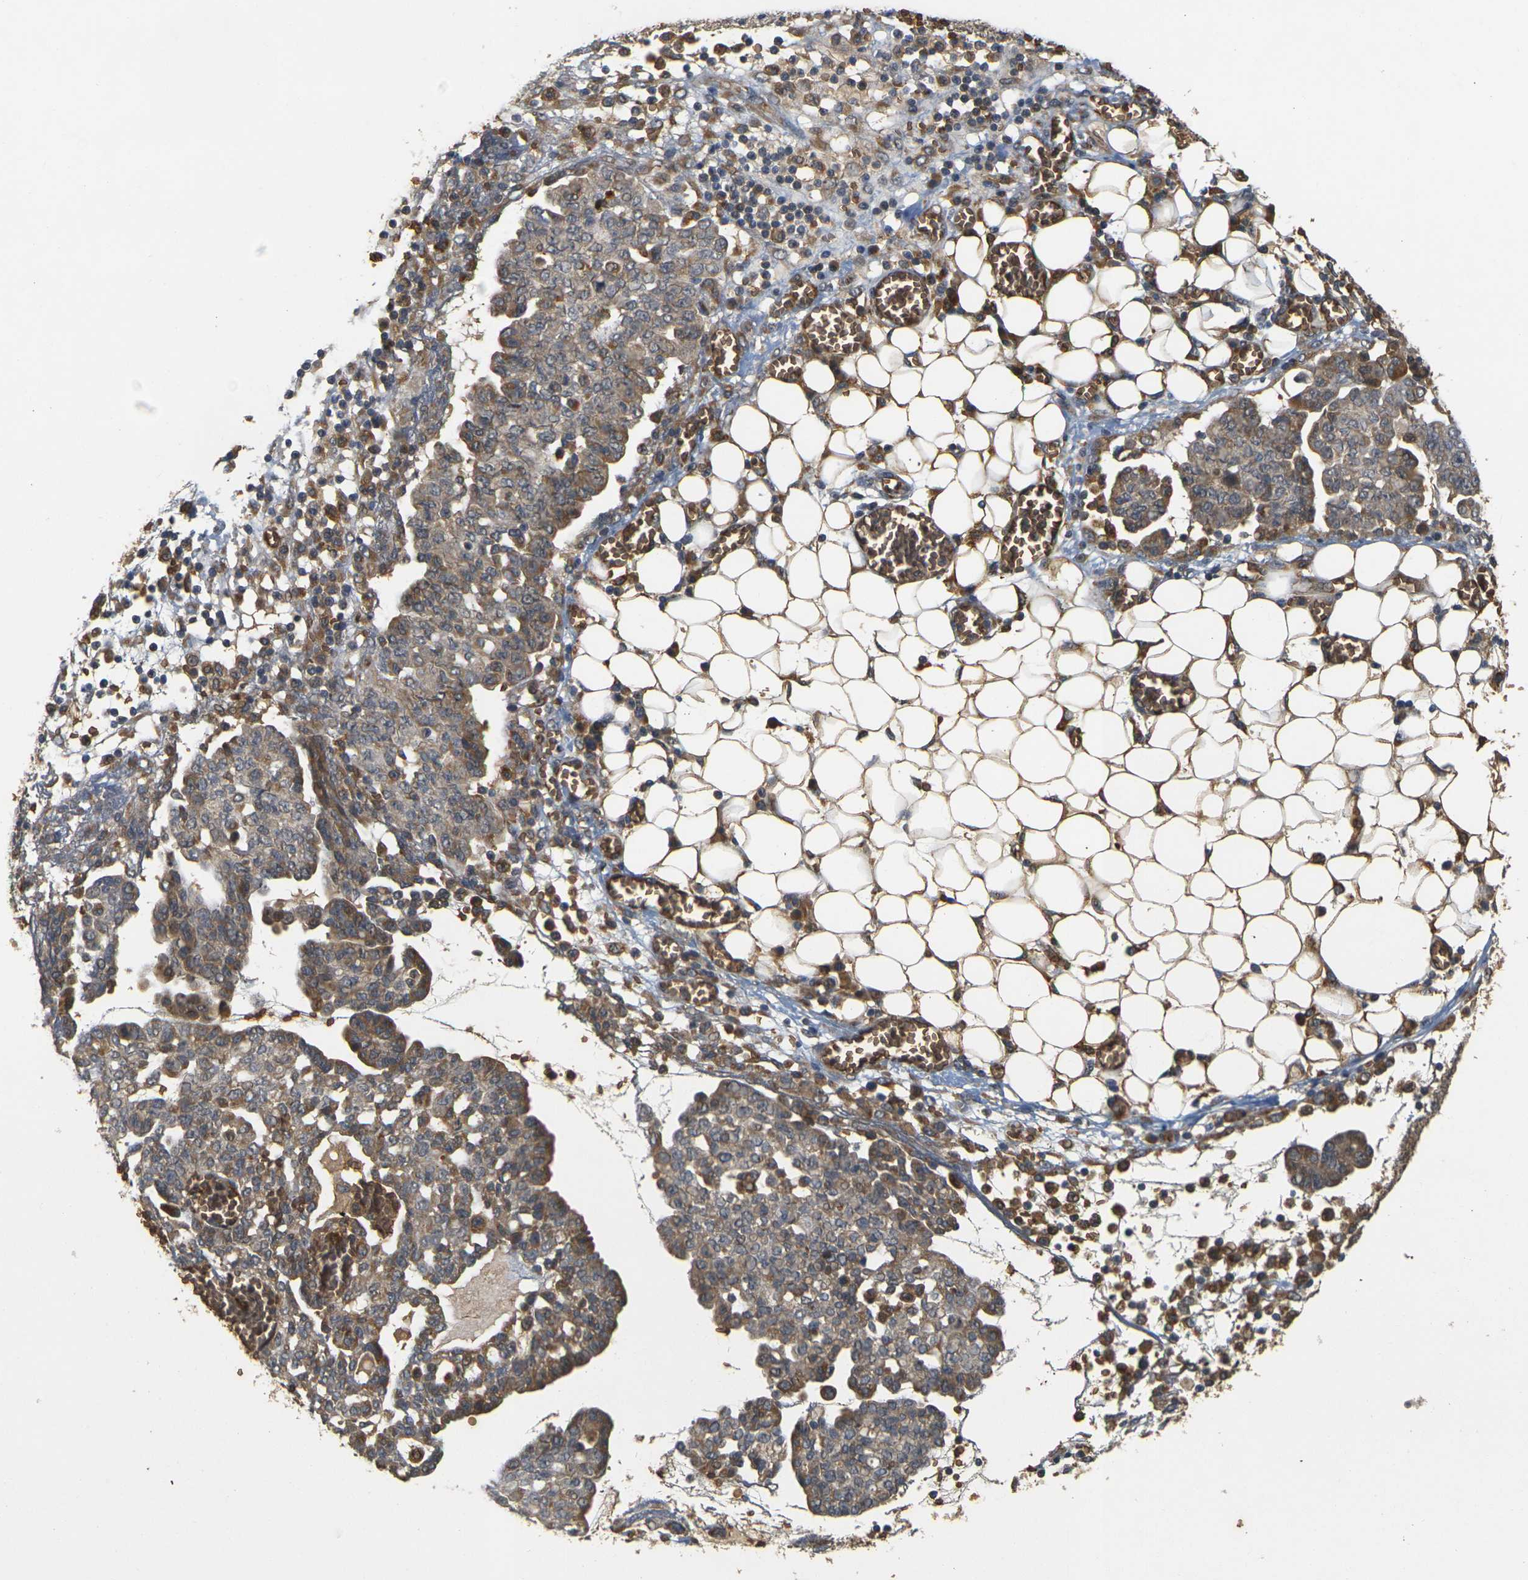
{"staining": {"intensity": "moderate", "quantity": "<25%", "location": "cytoplasmic/membranous"}, "tissue": "ovarian cancer", "cell_type": "Tumor cells", "image_type": "cancer", "snomed": [{"axis": "morphology", "description": "Cystadenocarcinoma, serous, NOS"}, {"axis": "topography", "description": "Soft tissue"}, {"axis": "topography", "description": "Ovary"}], "caption": "An IHC image of tumor tissue is shown. Protein staining in brown labels moderate cytoplasmic/membranous positivity in ovarian cancer (serous cystadenocarcinoma) within tumor cells.", "gene": "MEGF9", "patient": {"sex": "female", "age": 57}}